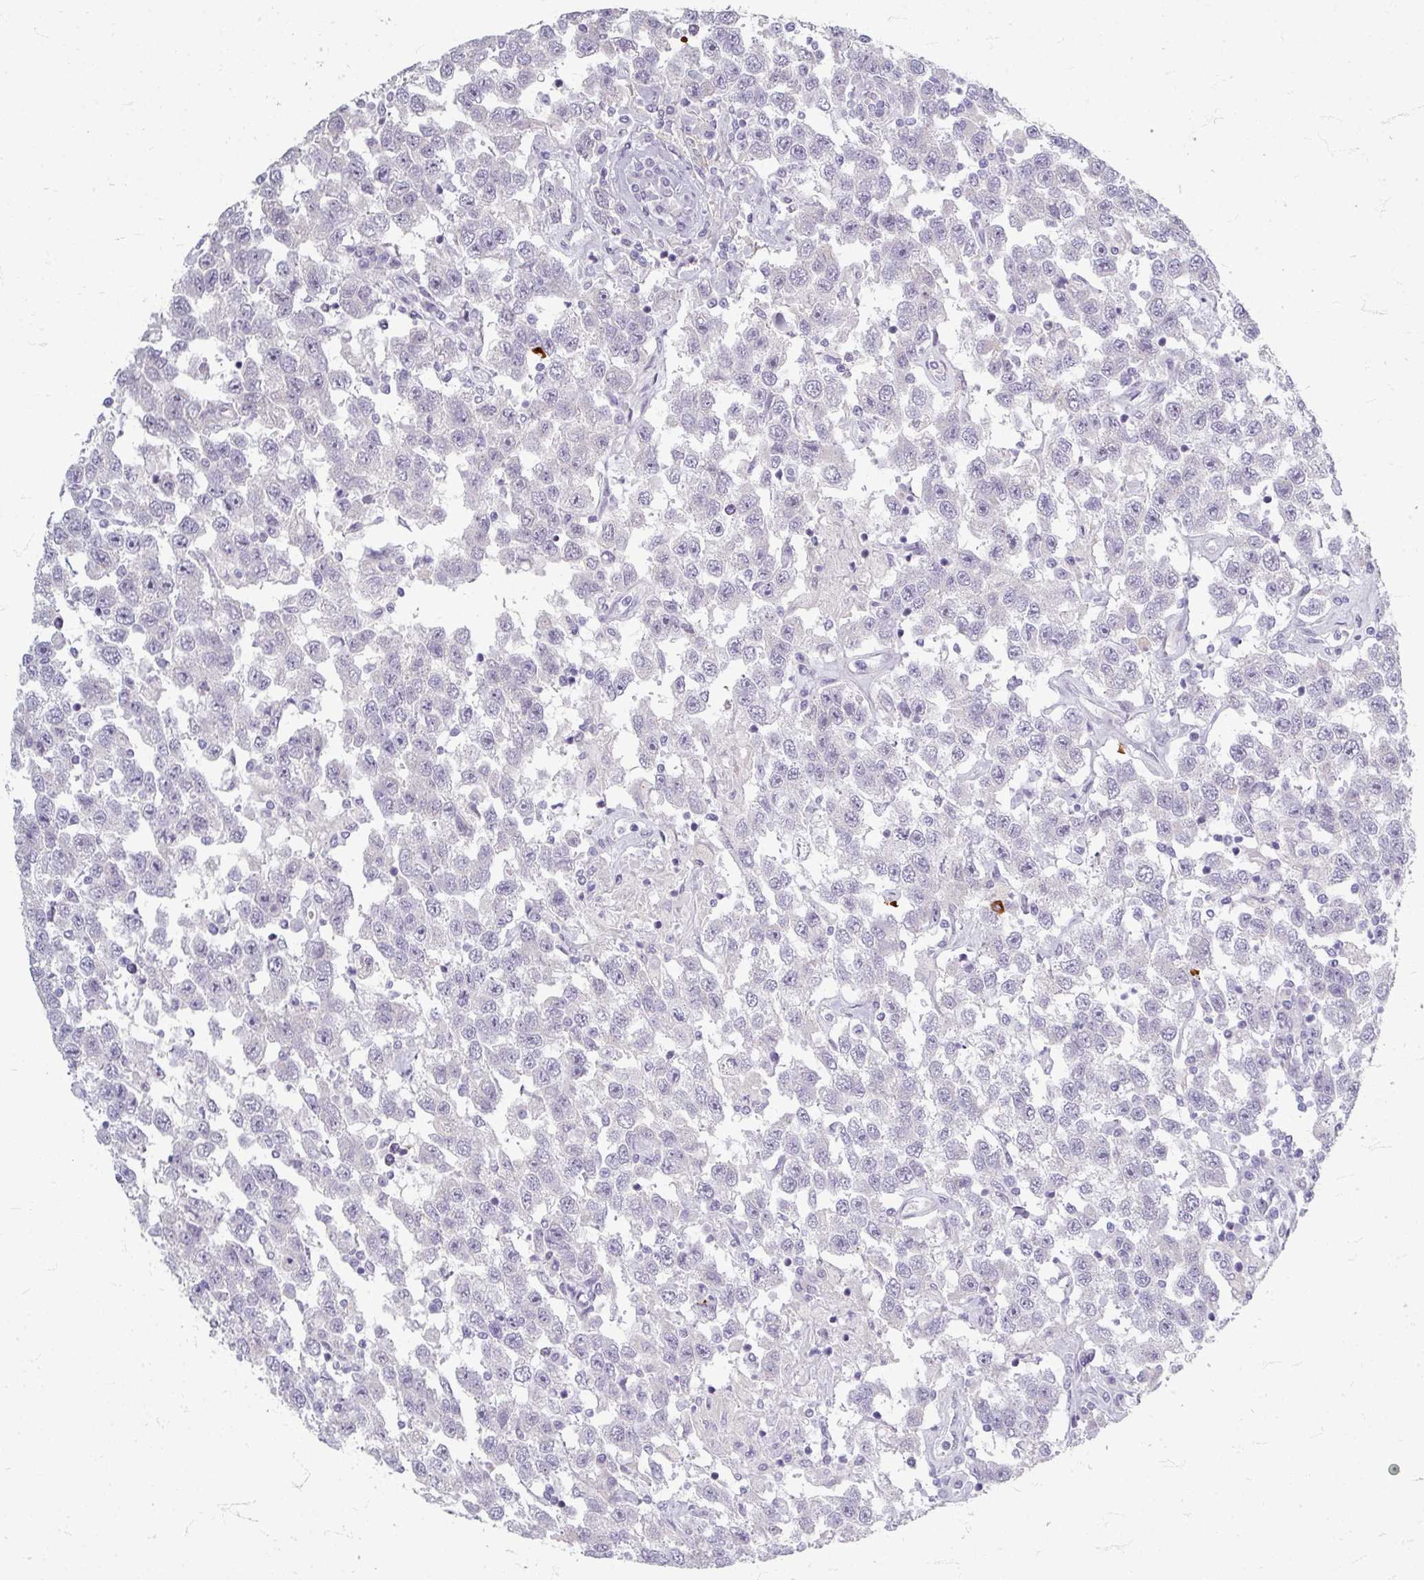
{"staining": {"intensity": "negative", "quantity": "none", "location": "none"}, "tissue": "testis cancer", "cell_type": "Tumor cells", "image_type": "cancer", "snomed": [{"axis": "morphology", "description": "Seminoma, NOS"}, {"axis": "topography", "description": "Testis"}], "caption": "Immunohistochemistry of human testis cancer (seminoma) exhibits no staining in tumor cells.", "gene": "ZNF878", "patient": {"sex": "male", "age": 41}}